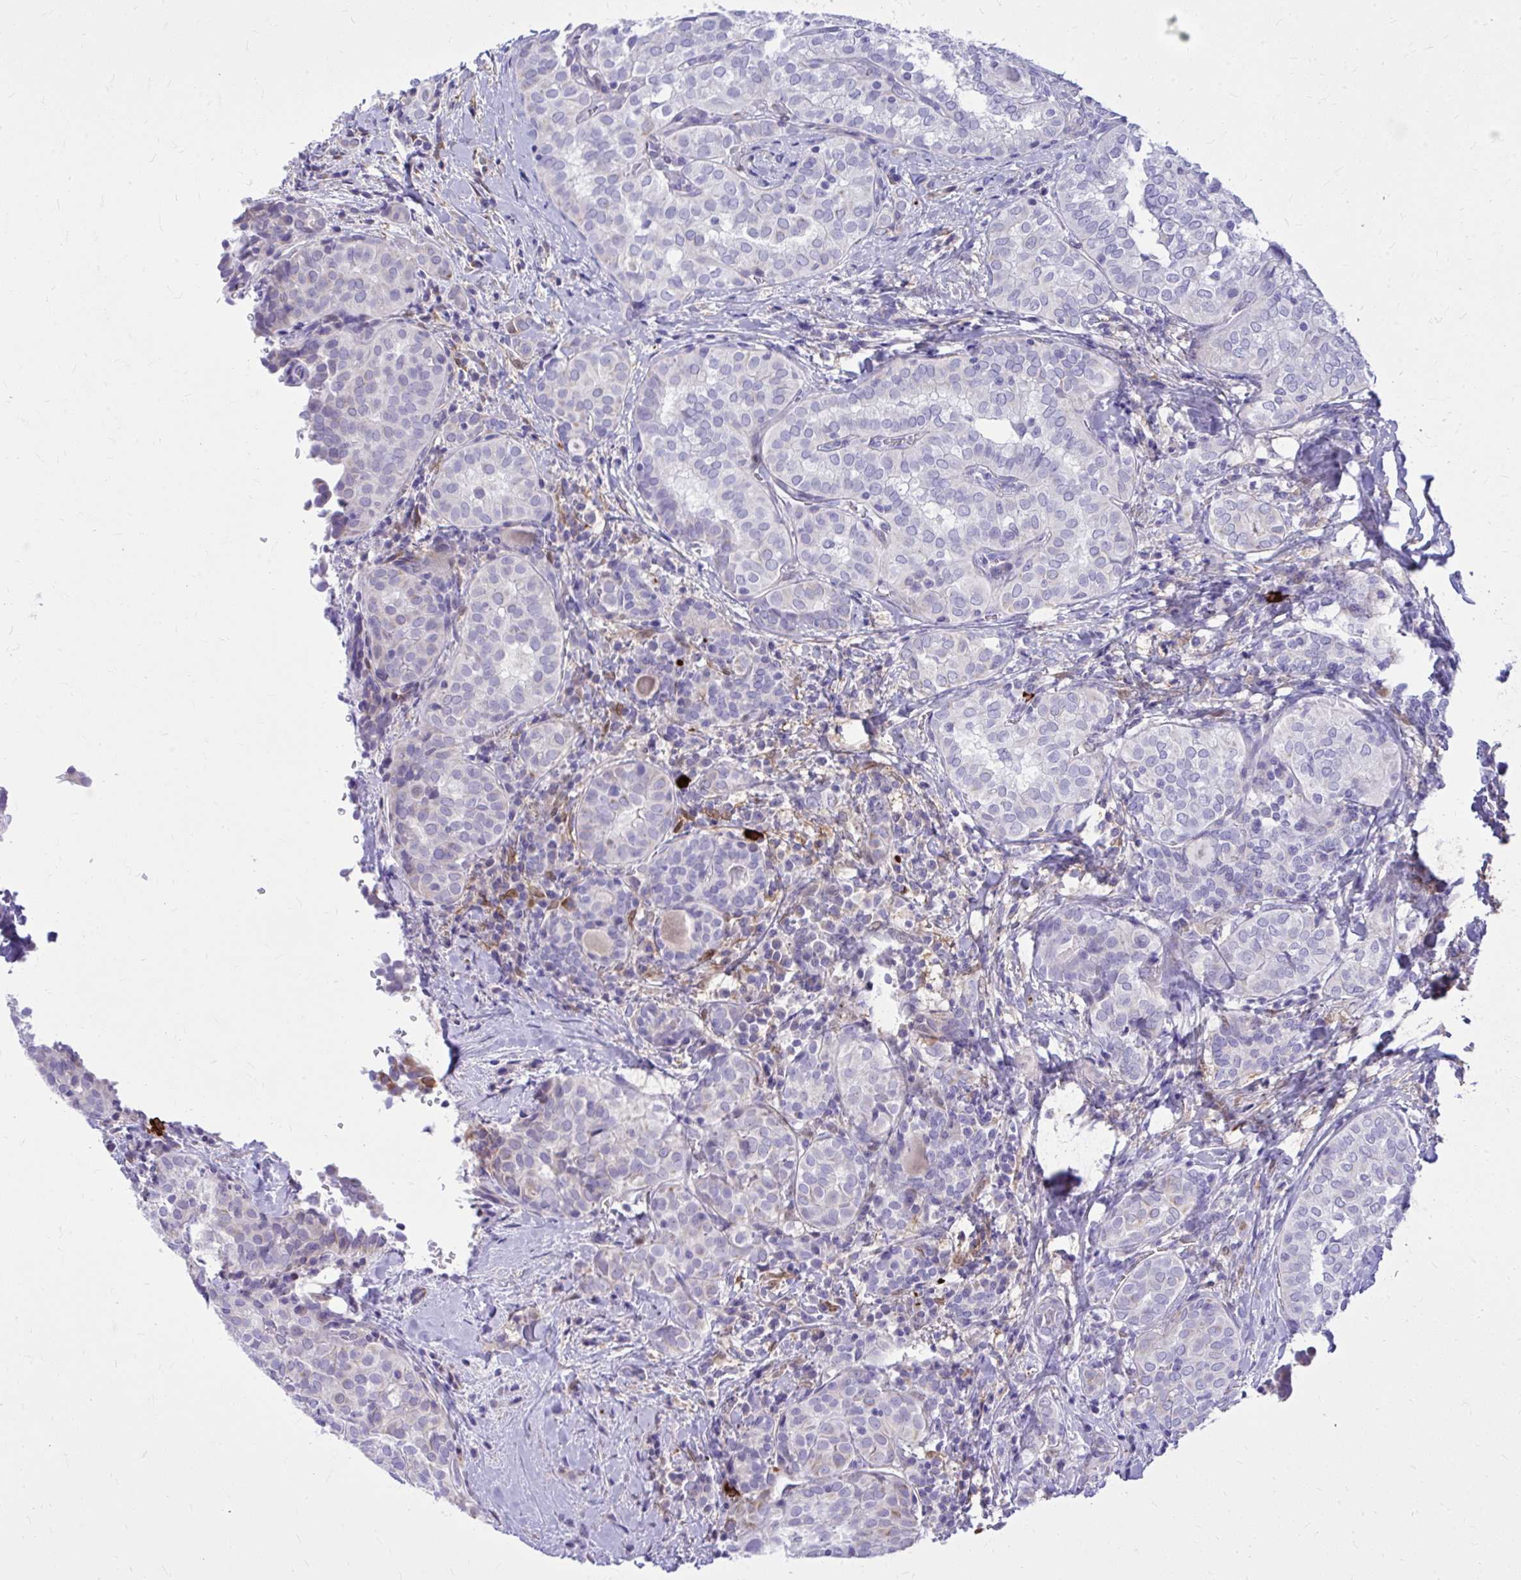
{"staining": {"intensity": "weak", "quantity": "<25%", "location": "cytoplasmic/membranous"}, "tissue": "thyroid cancer", "cell_type": "Tumor cells", "image_type": "cancer", "snomed": [{"axis": "morphology", "description": "Papillary adenocarcinoma, NOS"}, {"axis": "topography", "description": "Thyroid gland"}], "caption": "Immunohistochemistry histopathology image of neoplastic tissue: human thyroid papillary adenocarcinoma stained with DAB shows no significant protein staining in tumor cells. (DAB IHC with hematoxylin counter stain).", "gene": "NNMT", "patient": {"sex": "female", "age": 30}}